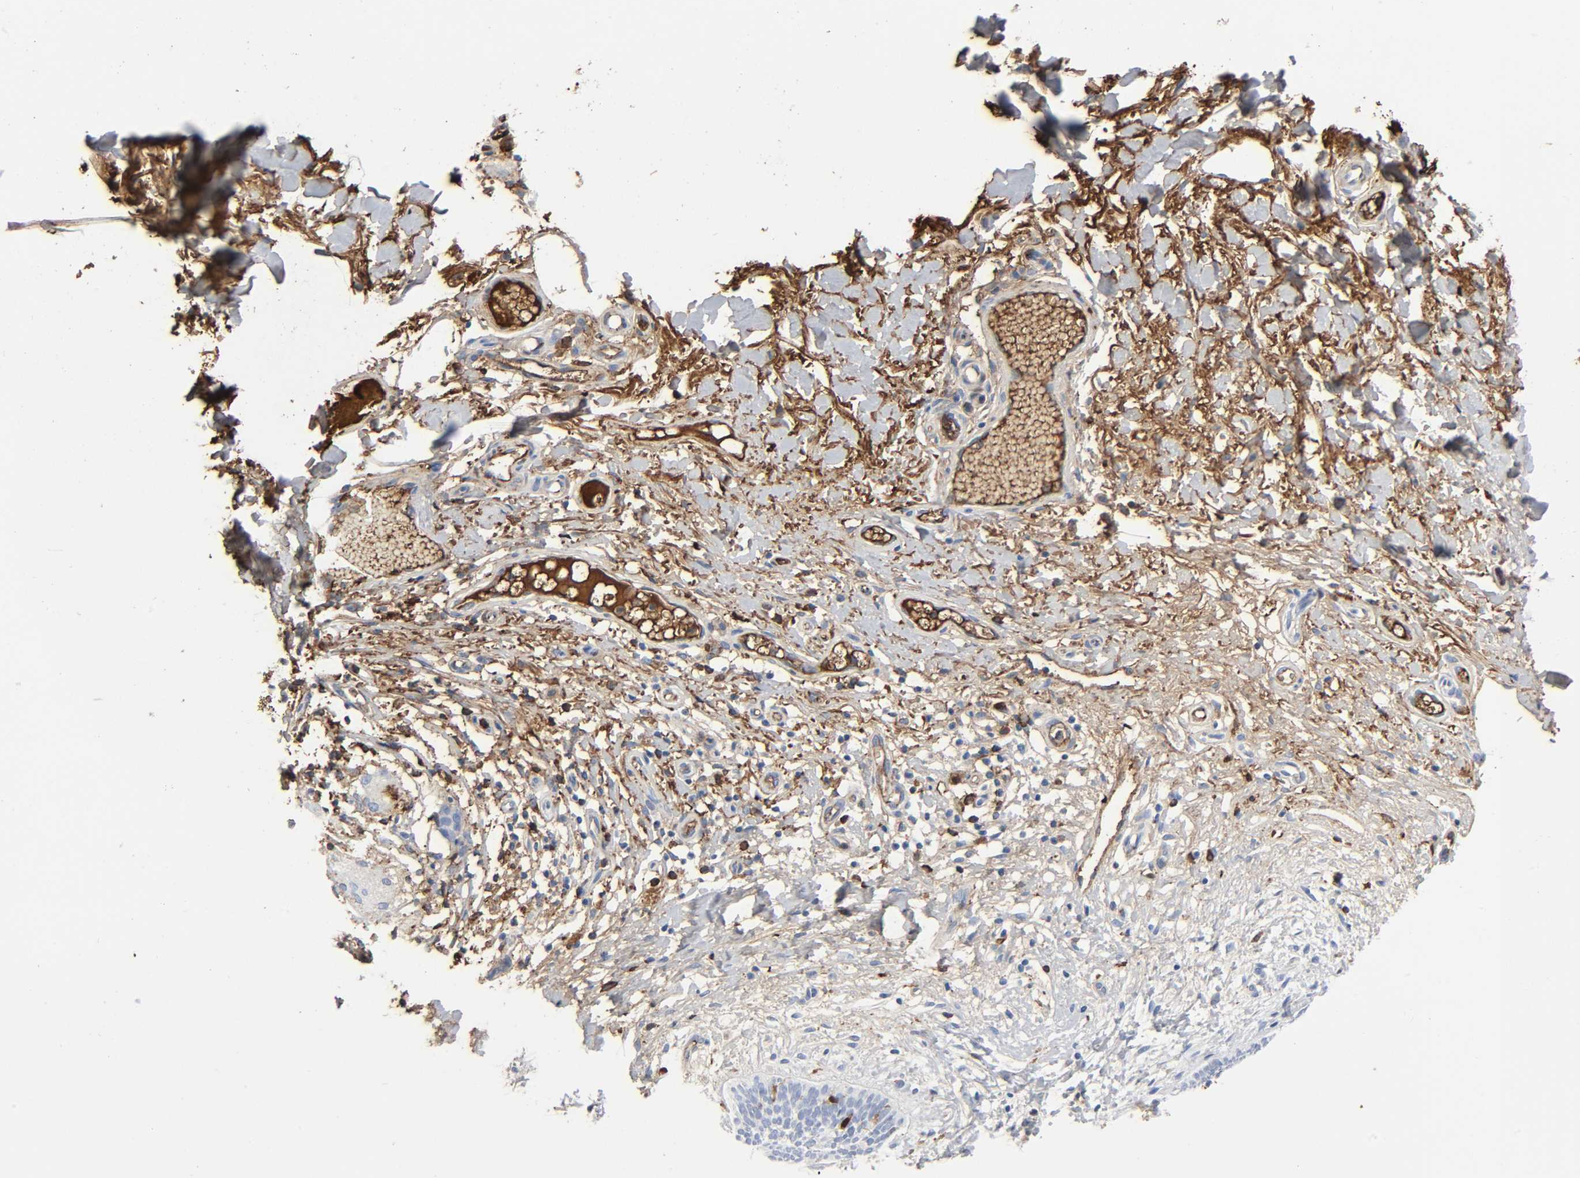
{"staining": {"intensity": "negative", "quantity": "none", "location": "none"}, "tissue": "skin cancer", "cell_type": "Tumor cells", "image_type": "cancer", "snomed": [{"axis": "morphology", "description": "Fibrosis, NOS"}, {"axis": "morphology", "description": "Basal cell carcinoma"}, {"axis": "topography", "description": "Skin"}], "caption": "Immunohistochemistry (IHC) image of neoplastic tissue: skin basal cell carcinoma stained with DAB shows no significant protein expression in tumor cells.", "gene": "C3", "patient": {"sex": "male", "age": 76}}